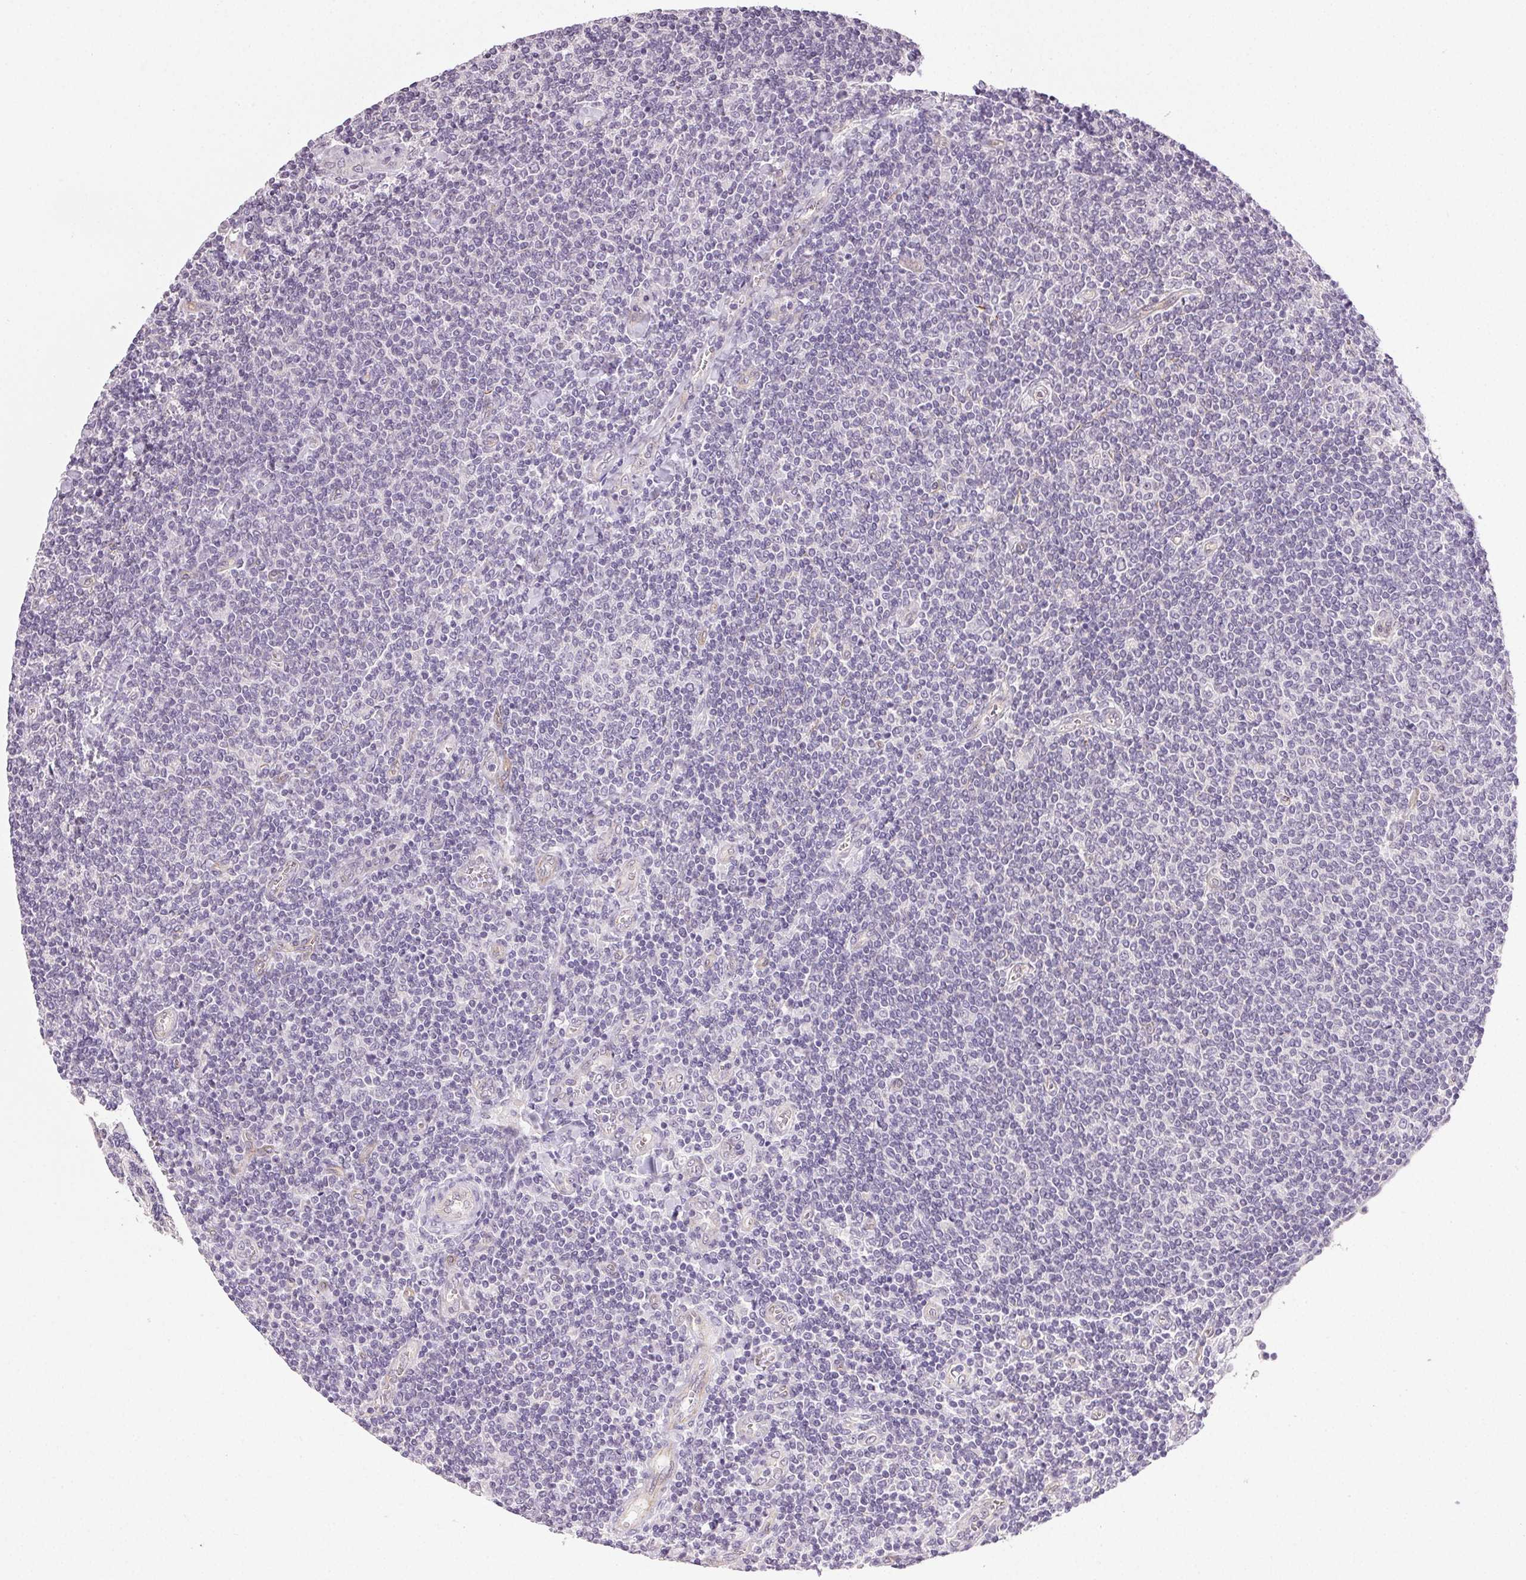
{"staining": {"intensity": "negative", "quantity": "none", "location": "none"}, "tissue": "lymphoma", "cell_type": "Tumor cells", "image_type": "cancer", "snomed": [{"axis": "morphology", "description": "Malignant lymphoma, non-Hodgkin's type, Low grade"}, {"axis": "topography", "description": "Lymph node"}], "caption": "High power microscopy micrograph of an immunohistochemistry micrograph of lymphoma, revealing no significant expression in tumor cells.", "gene": "PLCB1", "patient": {"sex": "male", "age": 52}}